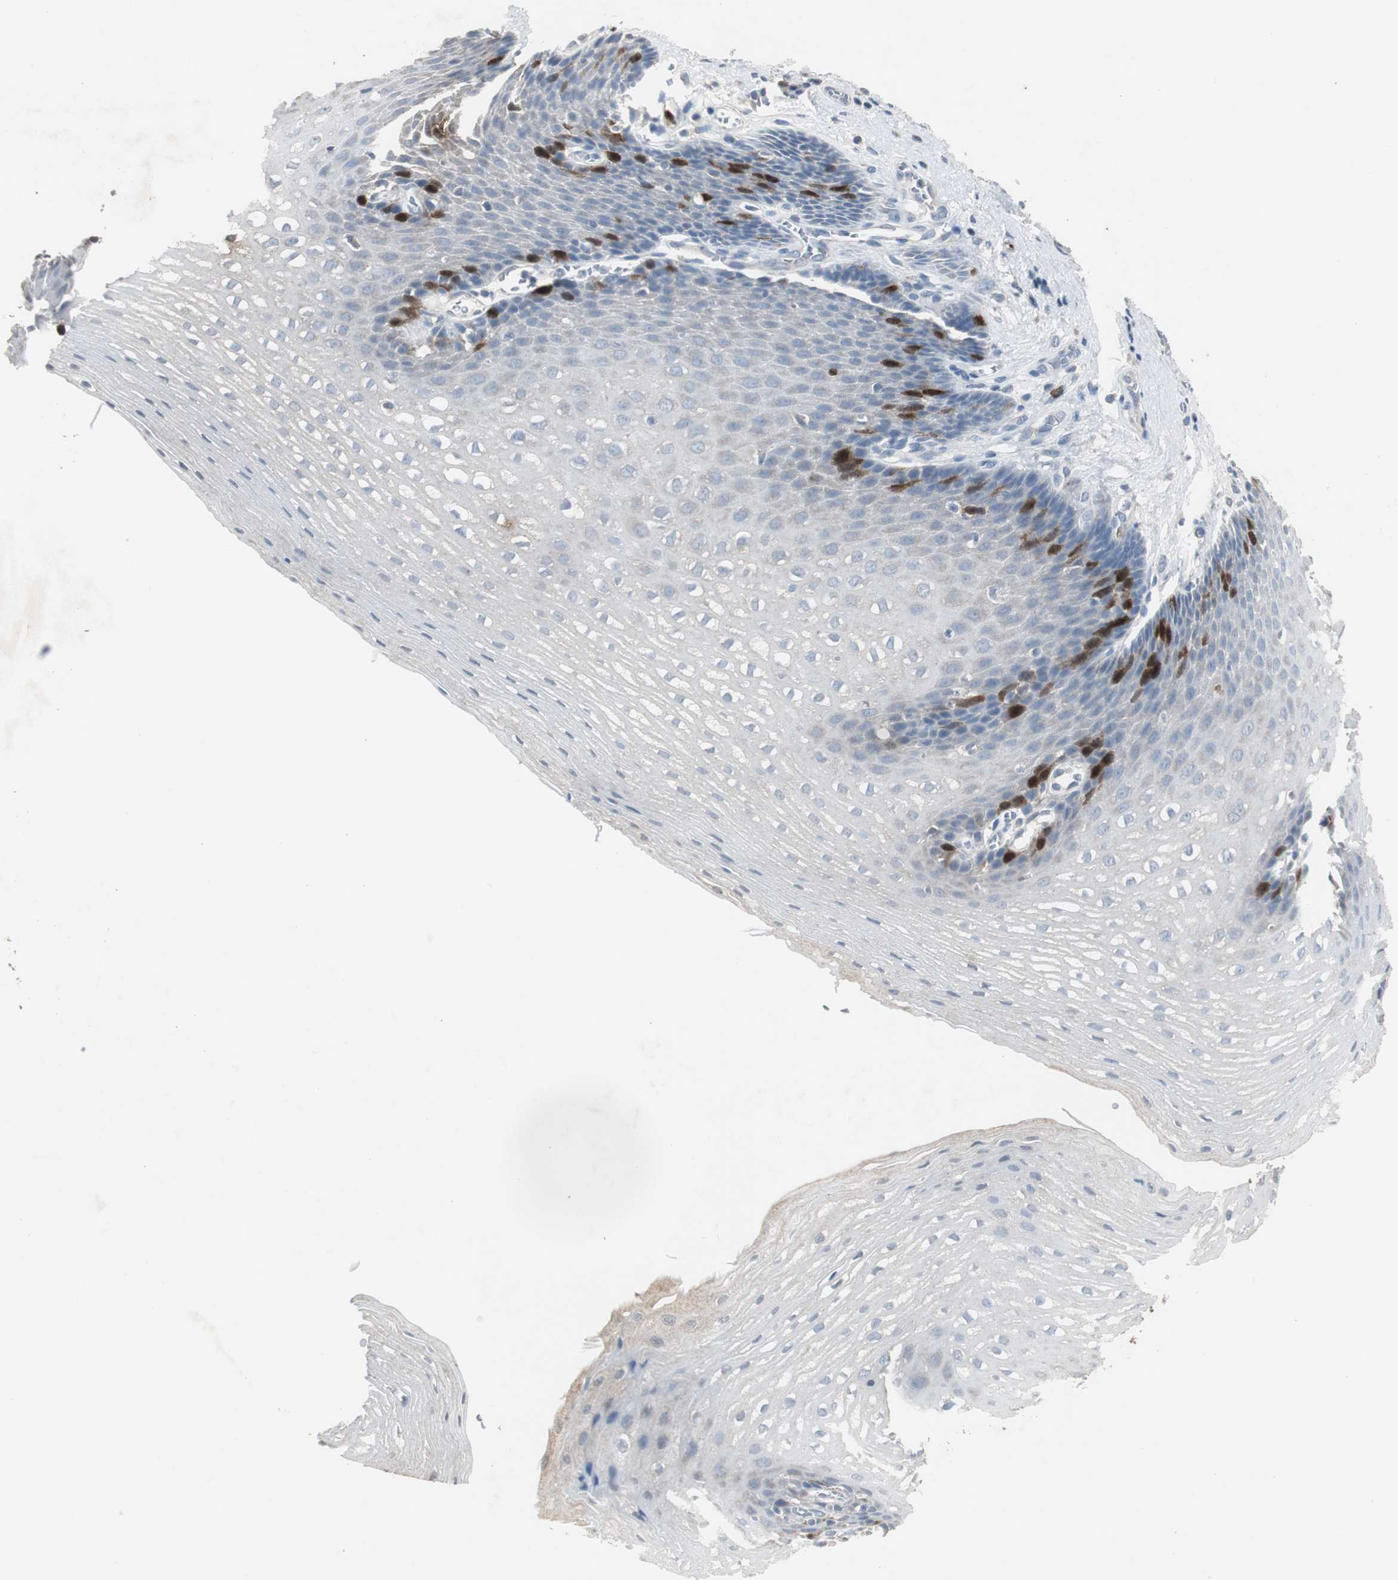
{"staining": {"intensity": "strong", "quantity": "<25%", "location": "nuclear"}, "tissue": "esophagus", "cell_type": "Squamous epithelial cells", "image_type": "normal", "snomed": [{"axis": "morphology", "description": "Normal tissue, NOS"}, {"axis": "topography", "description": "Esophagus"}], "caption": "Squamous epithelial cells show medium levels of strong nuclear positivity in about <25% of cells in benign esophagus.", "gene": "TK1", "patient": {"sex": "male", "age": 48}}